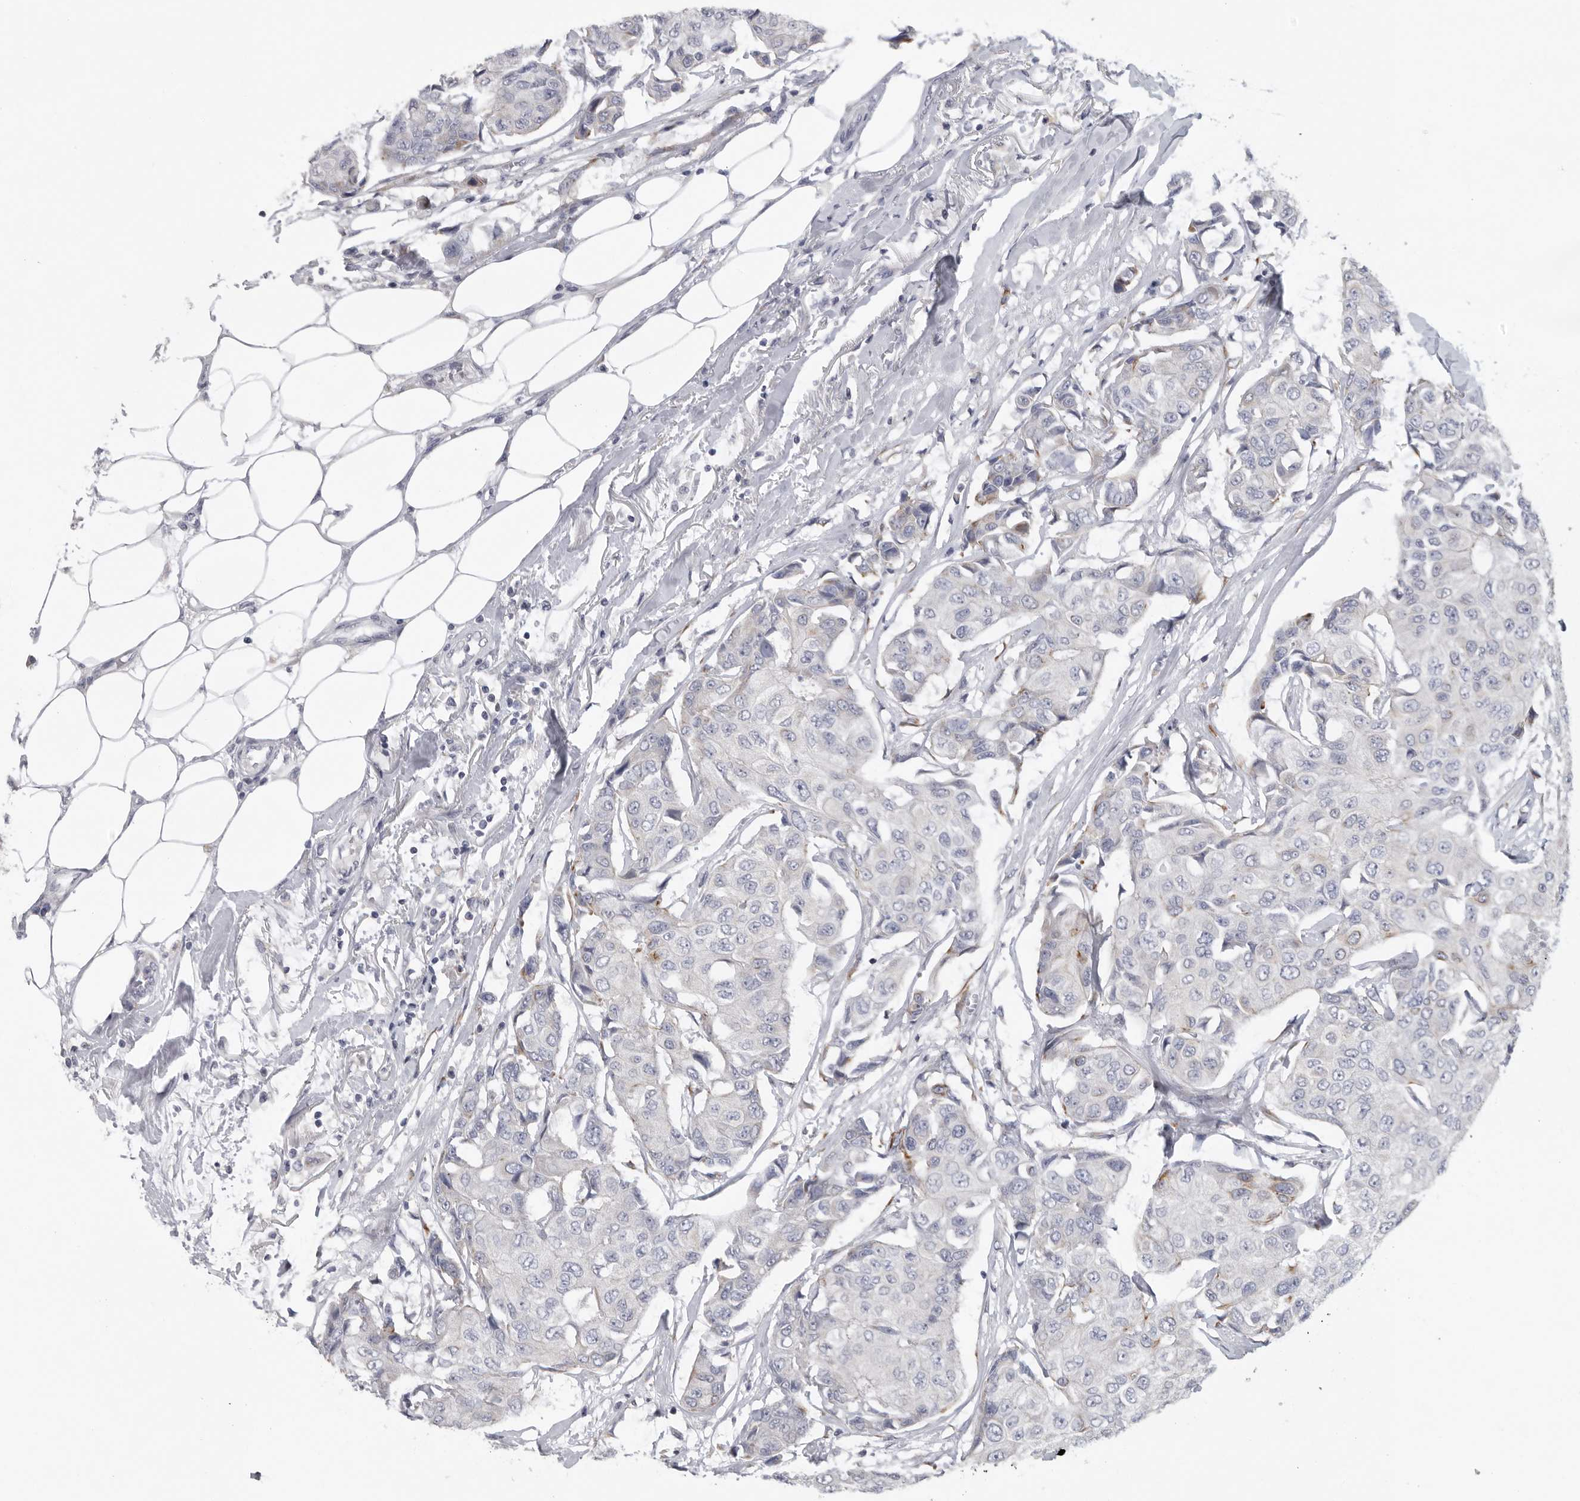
{"staining": {"intensity": "negative", "quantity": "none", "location": "none"}, "tissue": "breast cancer", "cell_type": "Tumor cells", "image_type": "cancer", "snomed": [{"axis": "morphology", "description": "Duct carcinoma"}, {"axis": "topography", "description": "Breast"}], "caption": "Immunohistochemistry image of neoplastic tissue: breast cancer stained with DAB (3,3'-diaminobenzidine) exhibits no significant protein positivity in tumor cells. (Brightfield microscopy of DAB (3,3'-diaminobenzidine) immunohistochemistry (IHC) at high magnification).", "gene": "USP24", "patient": {"sex": "female", "age": 80}}